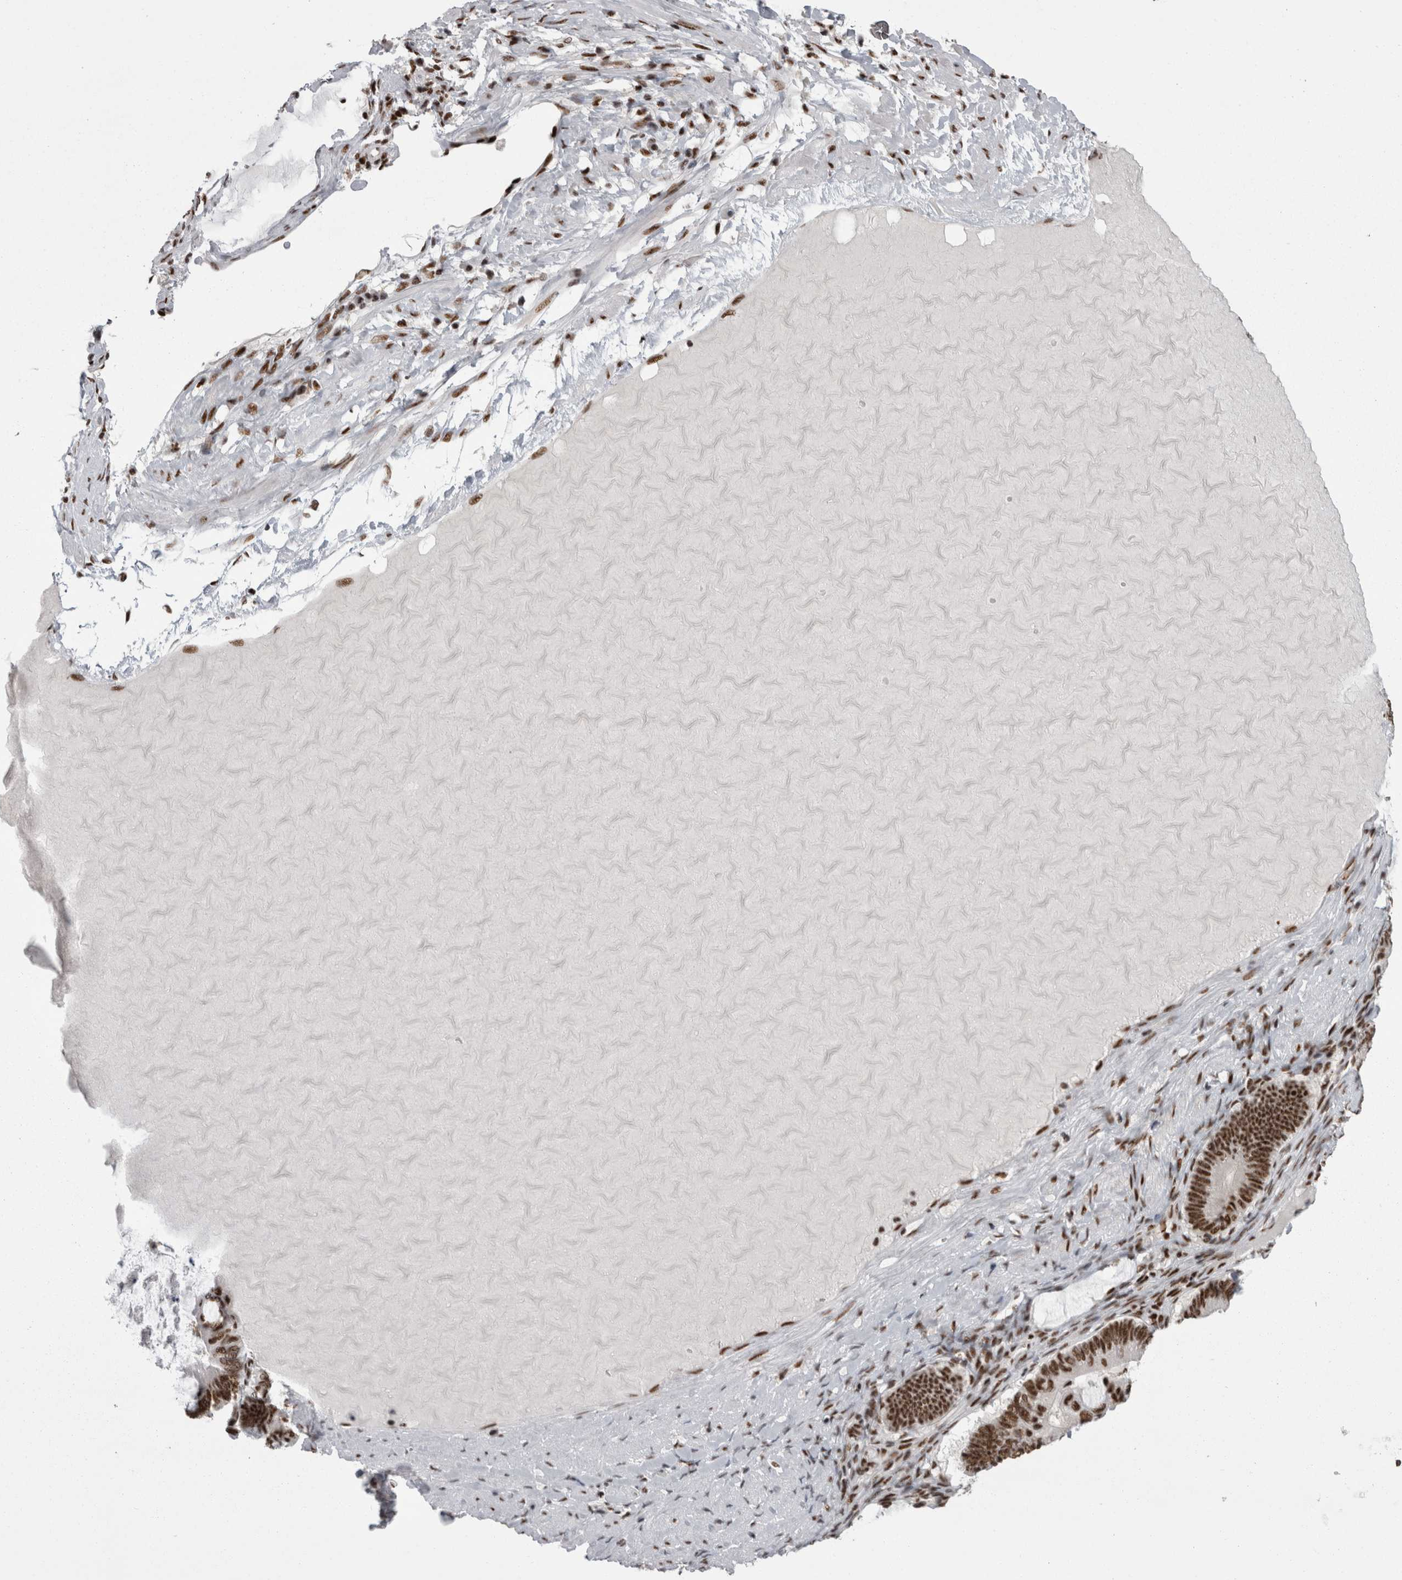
{"staining": {"intensity": "strong", "quantity": ">75%", "location": "nuclear"}, "tissue": "ovarian cancer", "cell_type": "Tumor cells", "image_type": "cancer", "snomed": [{"axis": "morphology", "description": "Cystadenocarcinoma, mucinous, NOS"}, {"axis": "topography", "description": "Ovary"}], "caption": "A high-resolution image shows immunohistochemistry staining of ovarian cancer, which demonstrates strong nuclear staining in about >75% of tumor cells.", "gene": "SNRNP40", "patient": {"sex": "female", "age": 61}}